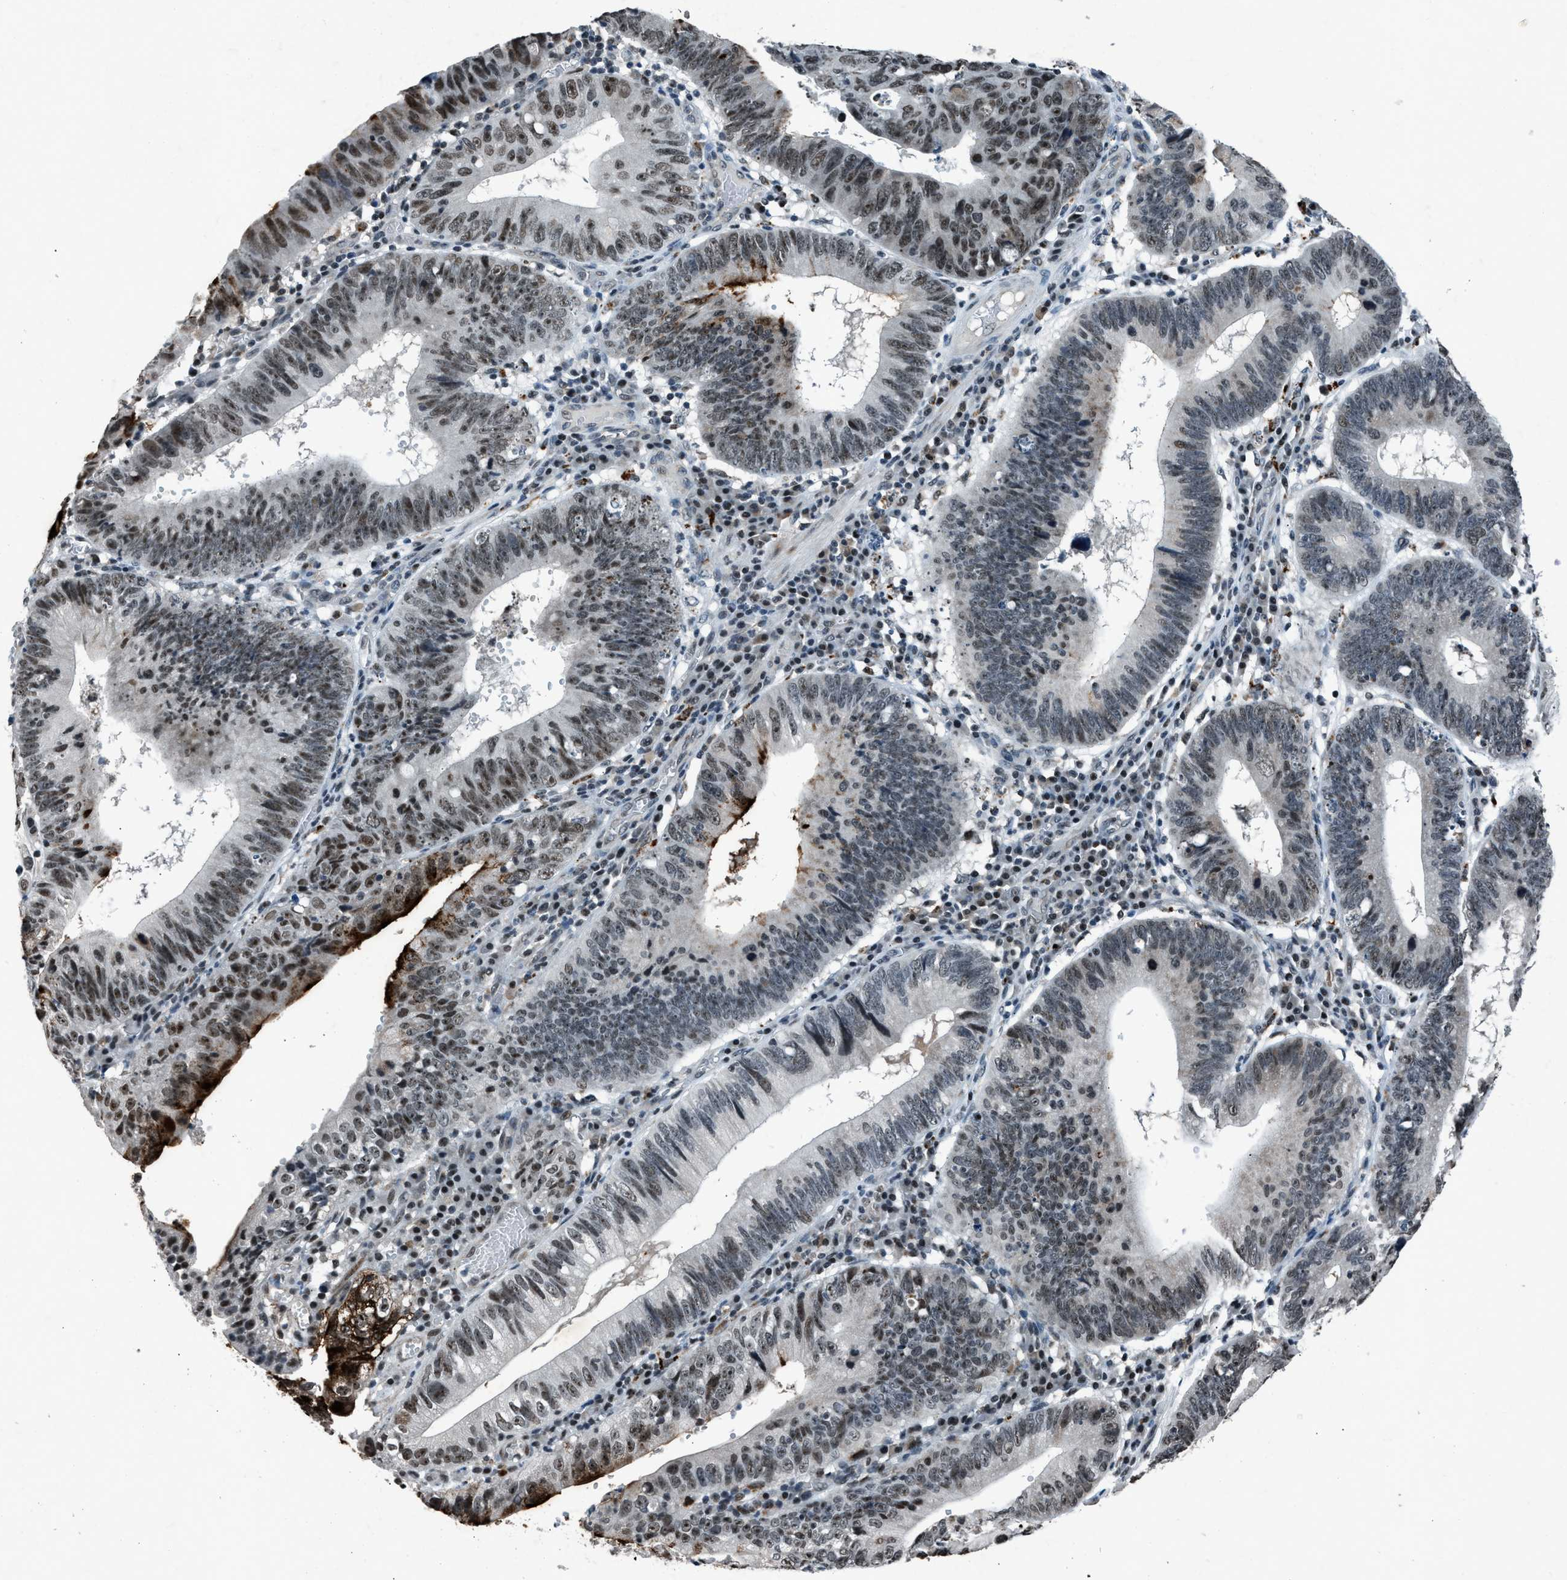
{"staining": {"intensity": "moderate", "quantity": "25%-75%", "location": "nuclear"}, "tissue": "stomach cancer", "cell_type": "Tumor cells", "image_type": "cancer", "snomed": [{"axis": "morphology", "description": "Adenocarcinoma, NOS"}, {"axis": "topography", "description": "Stomach"}], "caption": "Human stomach cancer (adenocarcinoma) stained with a brown dye exhibits moderate nuclear positive expression in about 25%-75% of tumor cells.", "gene": "ADCY1", "patient": {"sex": "male", "age": 59}}